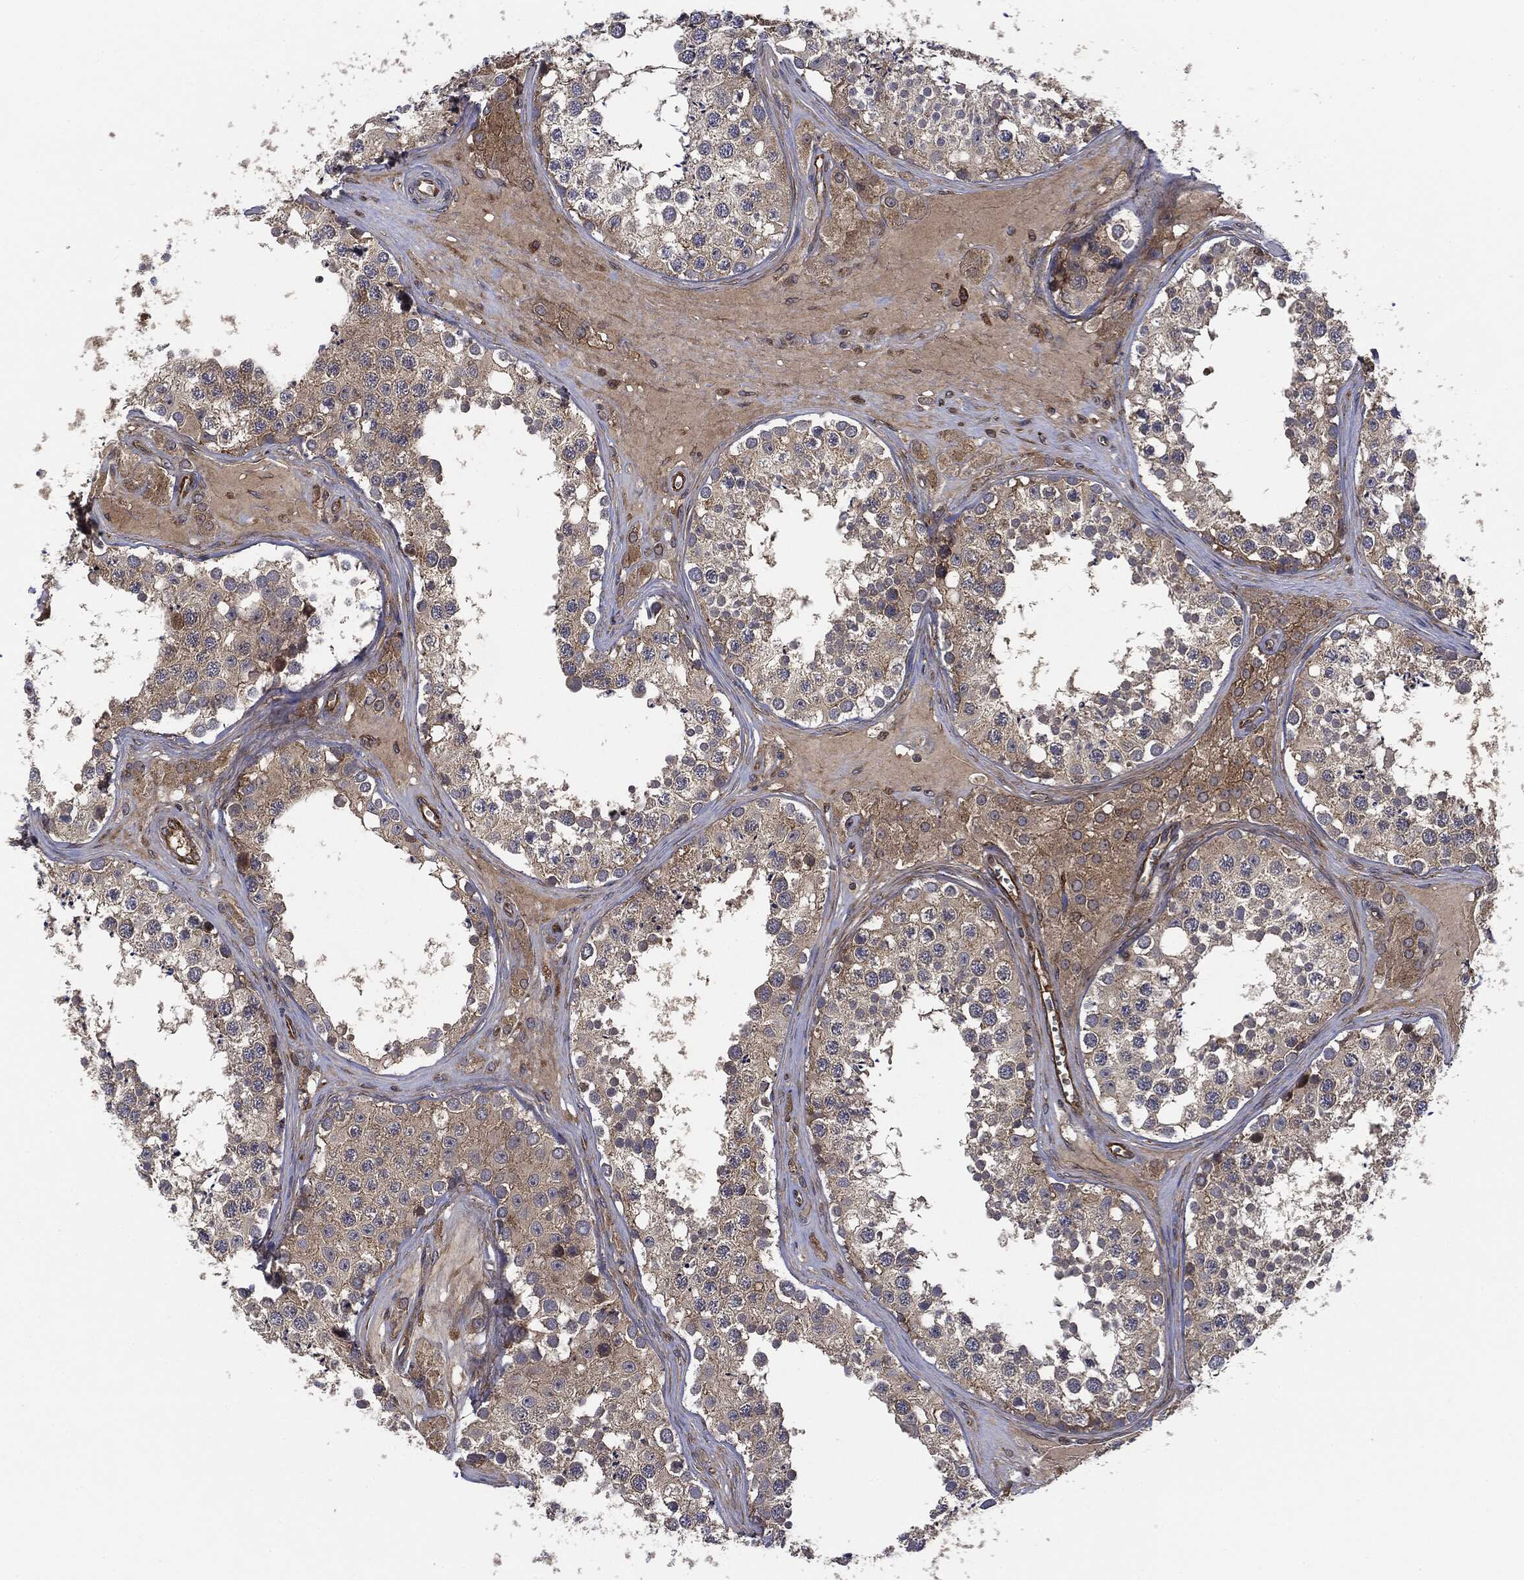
{"staining": {"intensity": "moderate", "quantity": "25%-75%", "location": "cytoplasmic/membranous"}, "tissue": "testis", "cell_type": "Cells in seminiferous ducts", "image_type": "normal", "snomed": [{"axis": "morphology", "description": "Normal tissue, NOS"}, {"axis": "topography", "description": "Testis"}], "caption": "This micrograph demonstrates IHC staining of normal testis, with medium moderate cytoplasmic/membranous expression in about 25%-75% of cells in seminiferous ducts.", "gene": "EIF2AK2", "patient": {"sex": "male", "age": 31}}